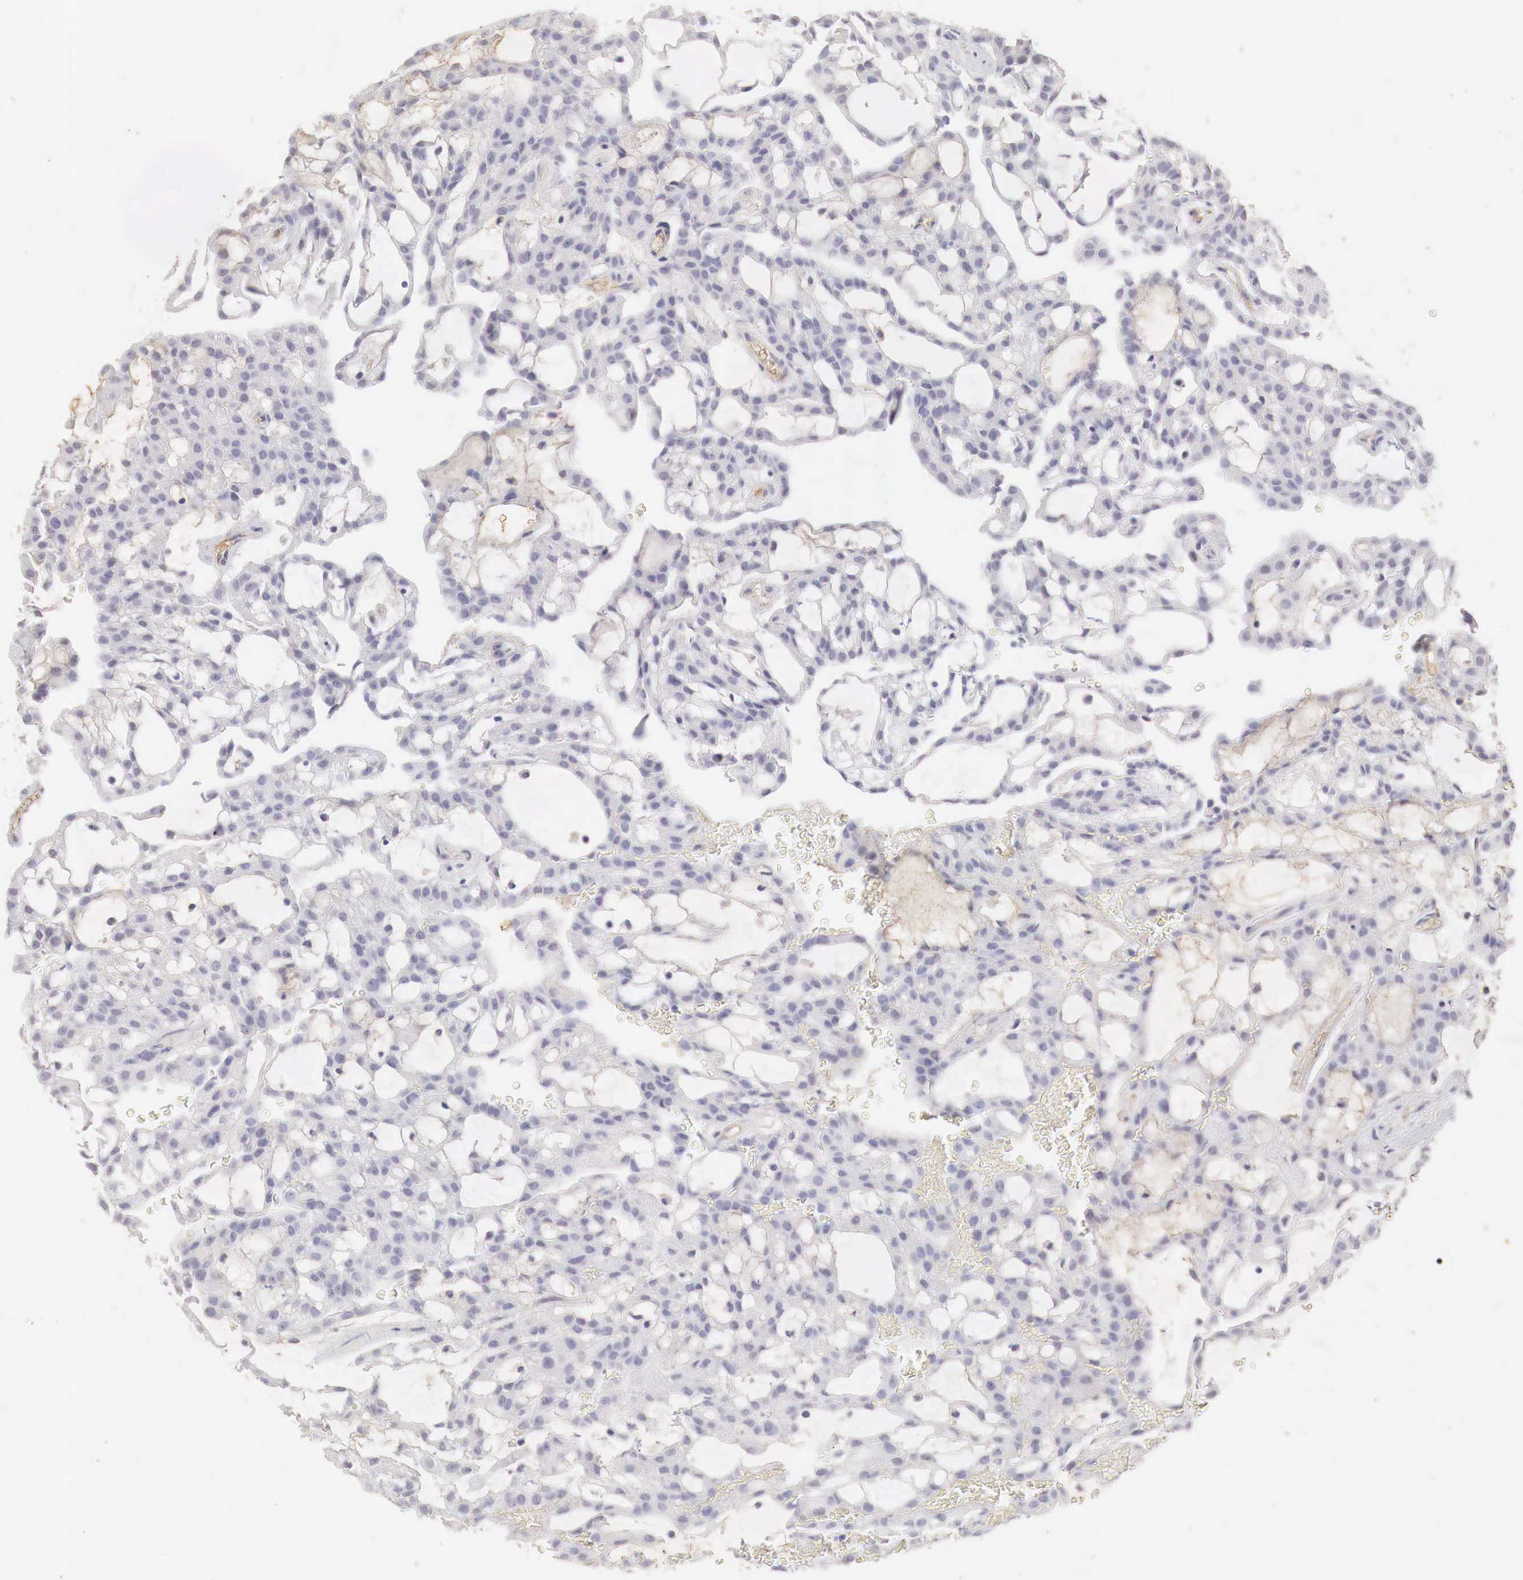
{"staining": {"intensity": "negative", "quantity": "none", "location": "none"}, "tissue": "renal cancer", "cell_type": "Tumor cells", "image_type": "cancer", "snomed": [{"axis": "morphology", "description": "Adenocarcinoma, NOS"}, {"axis": "topography", "description": "Kidney"}], "caption": "There is no significant positivity in tumor cells of renal cancer.", "gene": "OTC", "patient": {"sex": "male", "age": 63}}